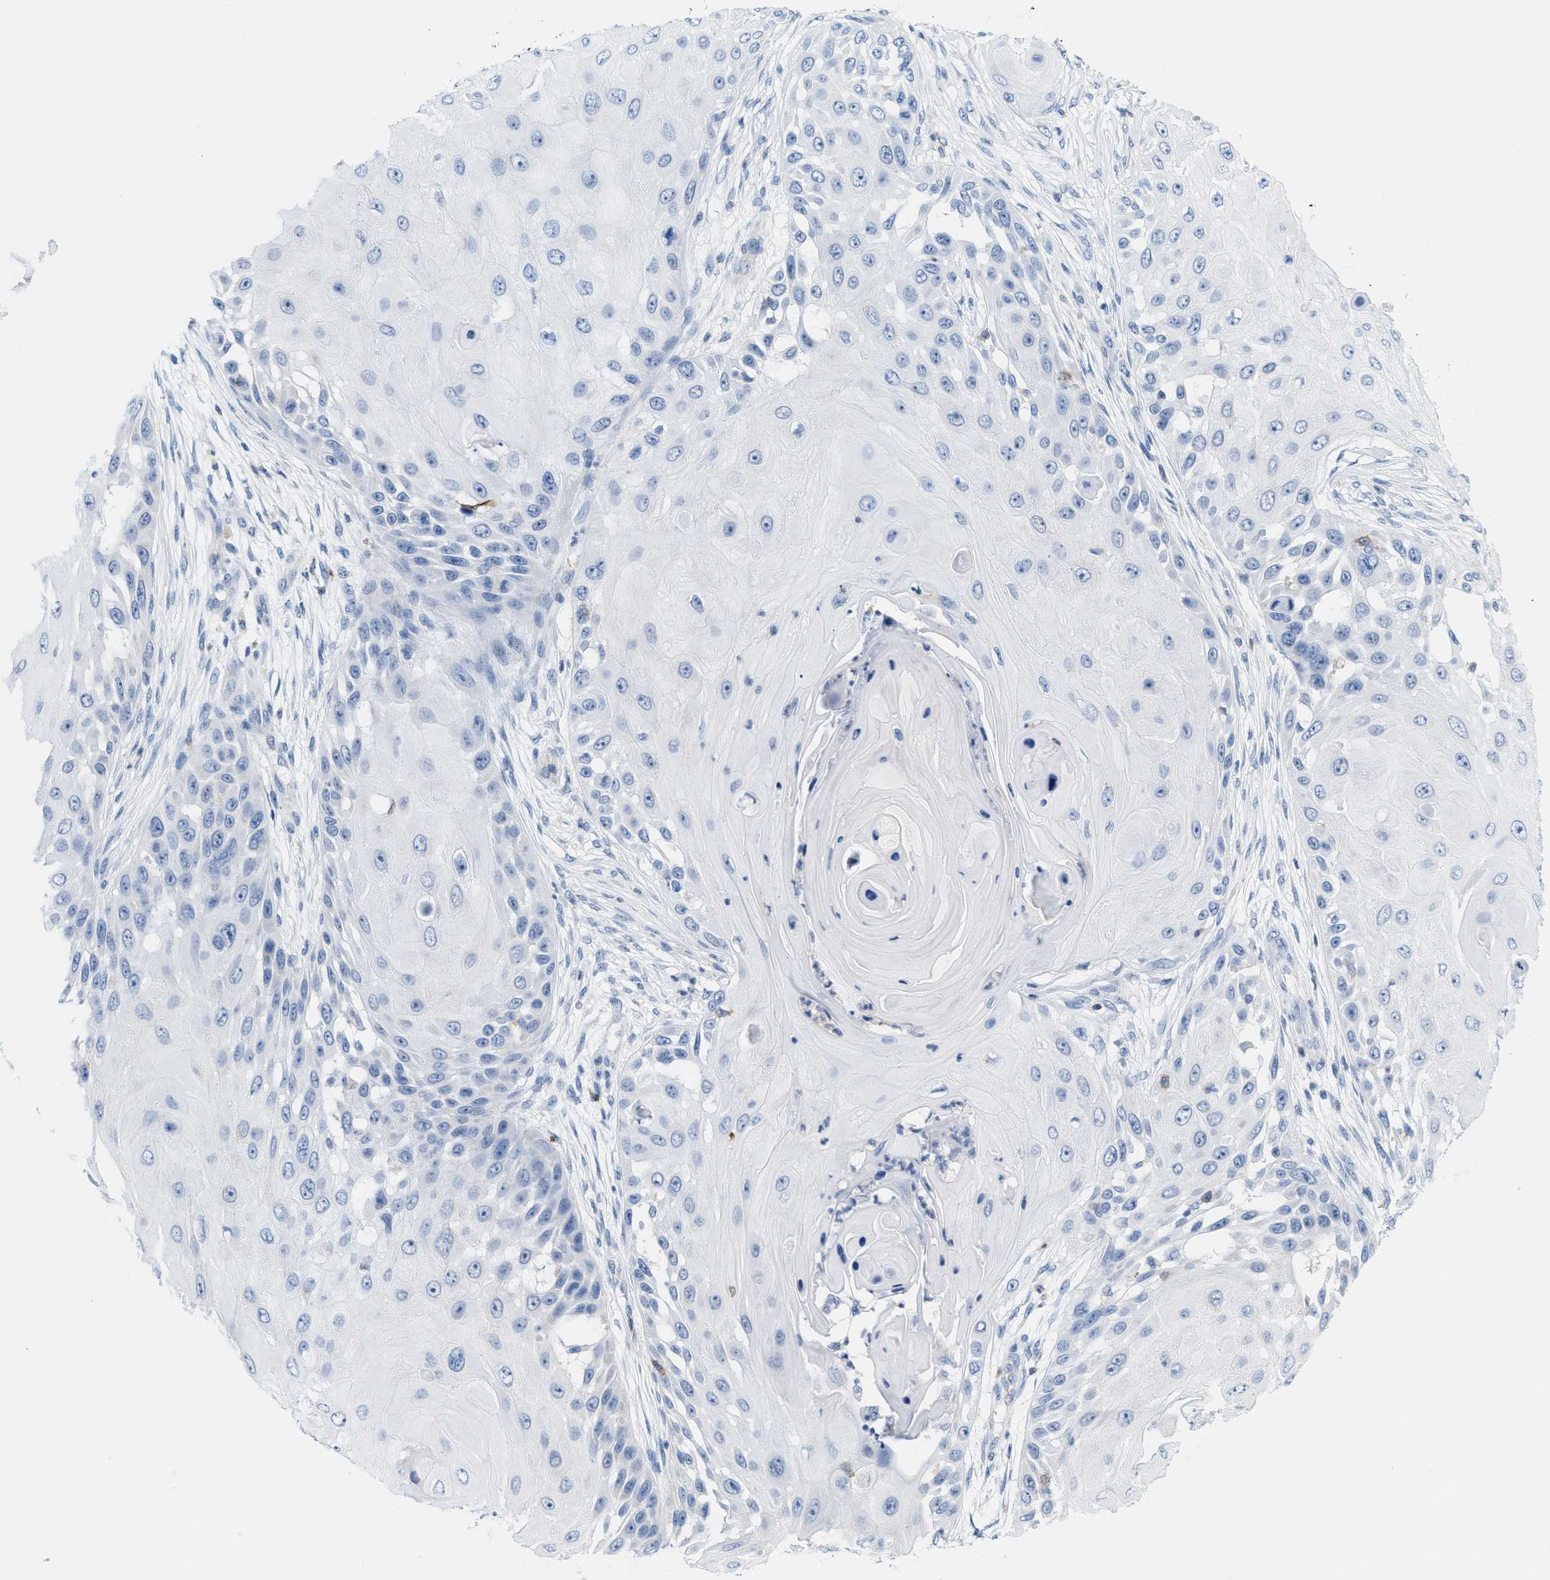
{"staining": {"intensity": "negative", "quantity": "none", "location": "none"}, "tissue": "skin cancer", "cell_type": "Tumor cells", "image_type": "cancer", "snomed": [{"axis": "morphology", "description": "Squamous cell carcinoma, NOS"}, {"axis": "topography", "description": "Skin"}], "caption": "DAB (3,3'-diaminobenzidine) immunohistochemical staining of human skin cancer displays no significant positivity in tumor cells.", "gene": "IL16", "patient": {"sex": "female", "age": 44}}